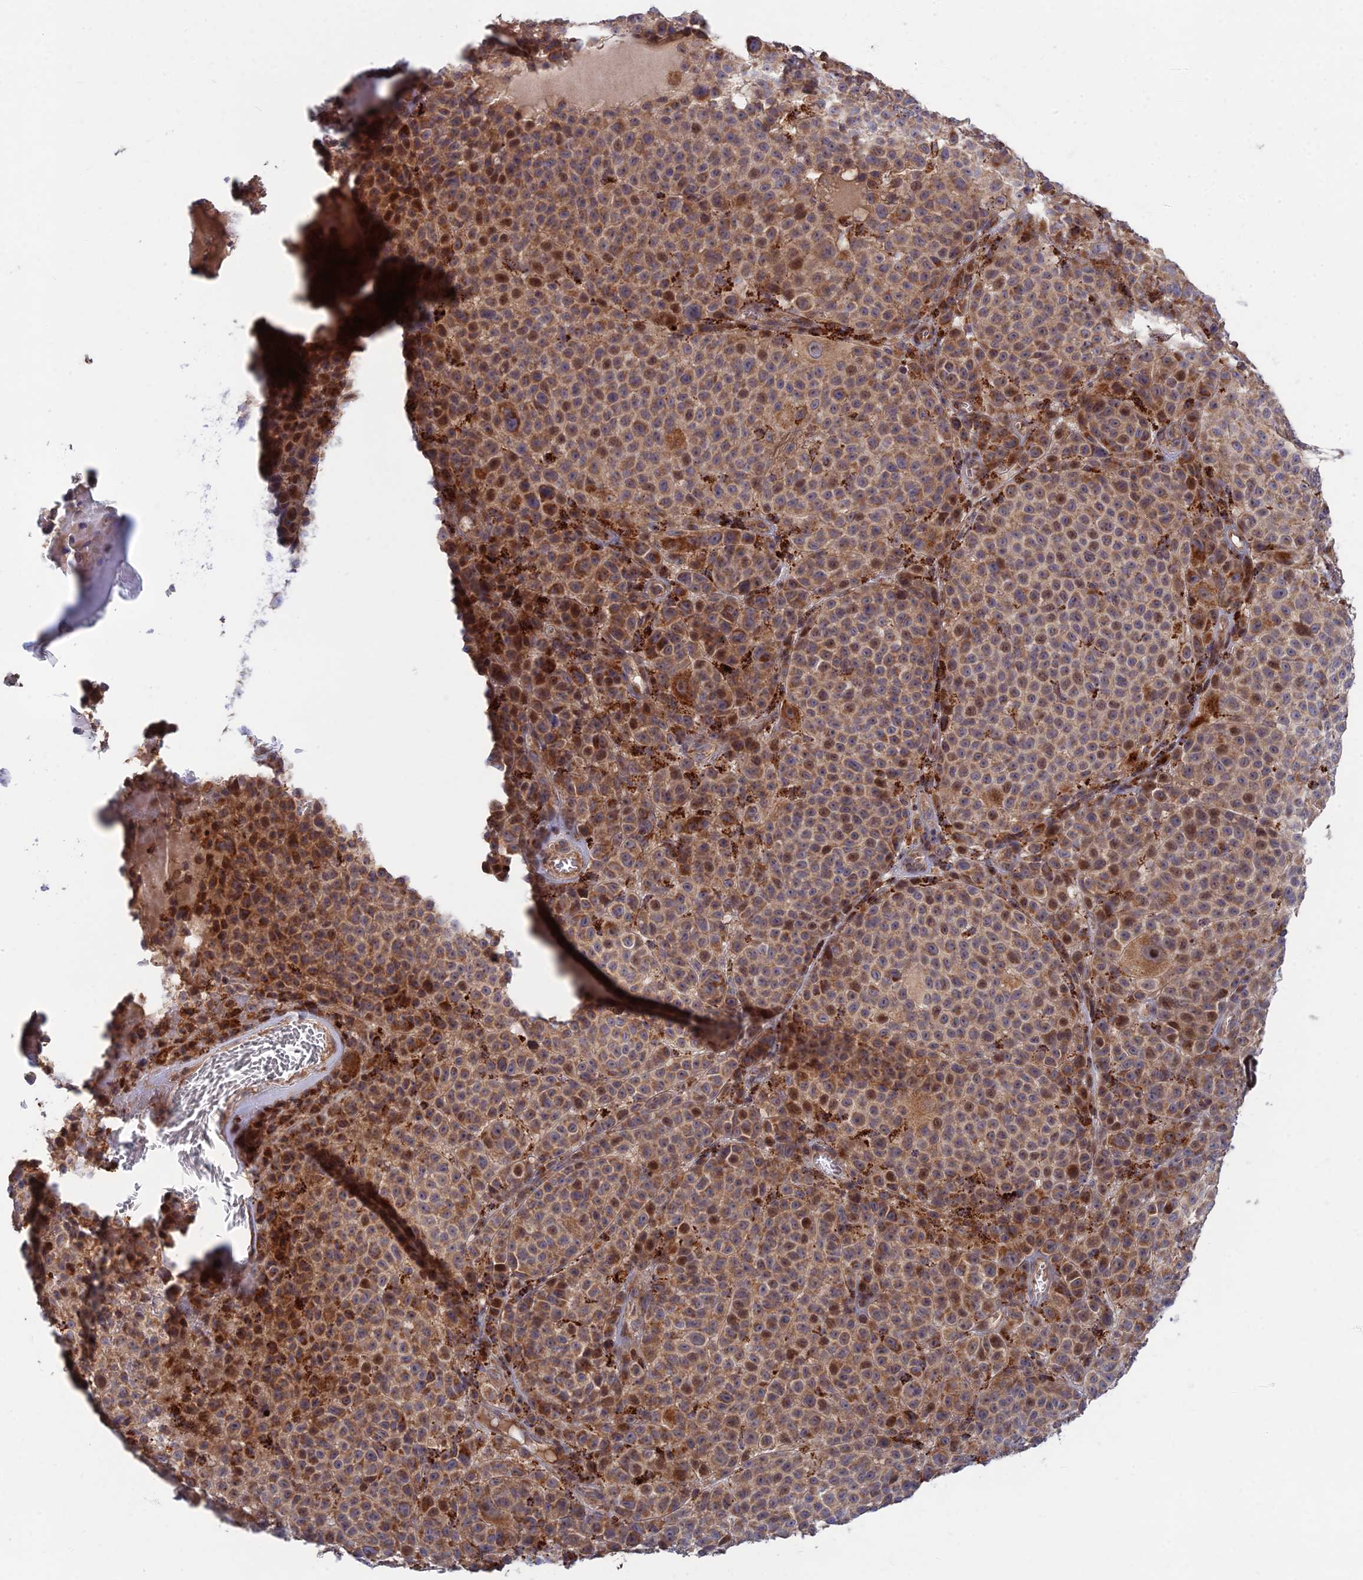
{"staining": {"intensity": "moderate", "quantity": "25%-75%", "location": "cytoplasmic/membranous,nuclear"}, "tissue": "melanoma", "cell_type": "Tumor cells", "image_type": "cancer", "snomed": [{"axis": "morphology", "description": "Malignant melanoma, NOS"}, {"axis": "topography", "description": "Skin"}], "caption": "Protein expression analysis of malignant melanoma reveals moderate cytoplasmic/membranous and nuclear staining in about 25%-75% of tumor cells. The staining was performed using DAB (3,3'-diaminobenzidine) to visualize the protein expression in brown, while the nuclei were stained in blue with hematoxylin (Magnification: 20x).", "gene": "RIC8B", "patient": {"sex": "female", "age": 94}}